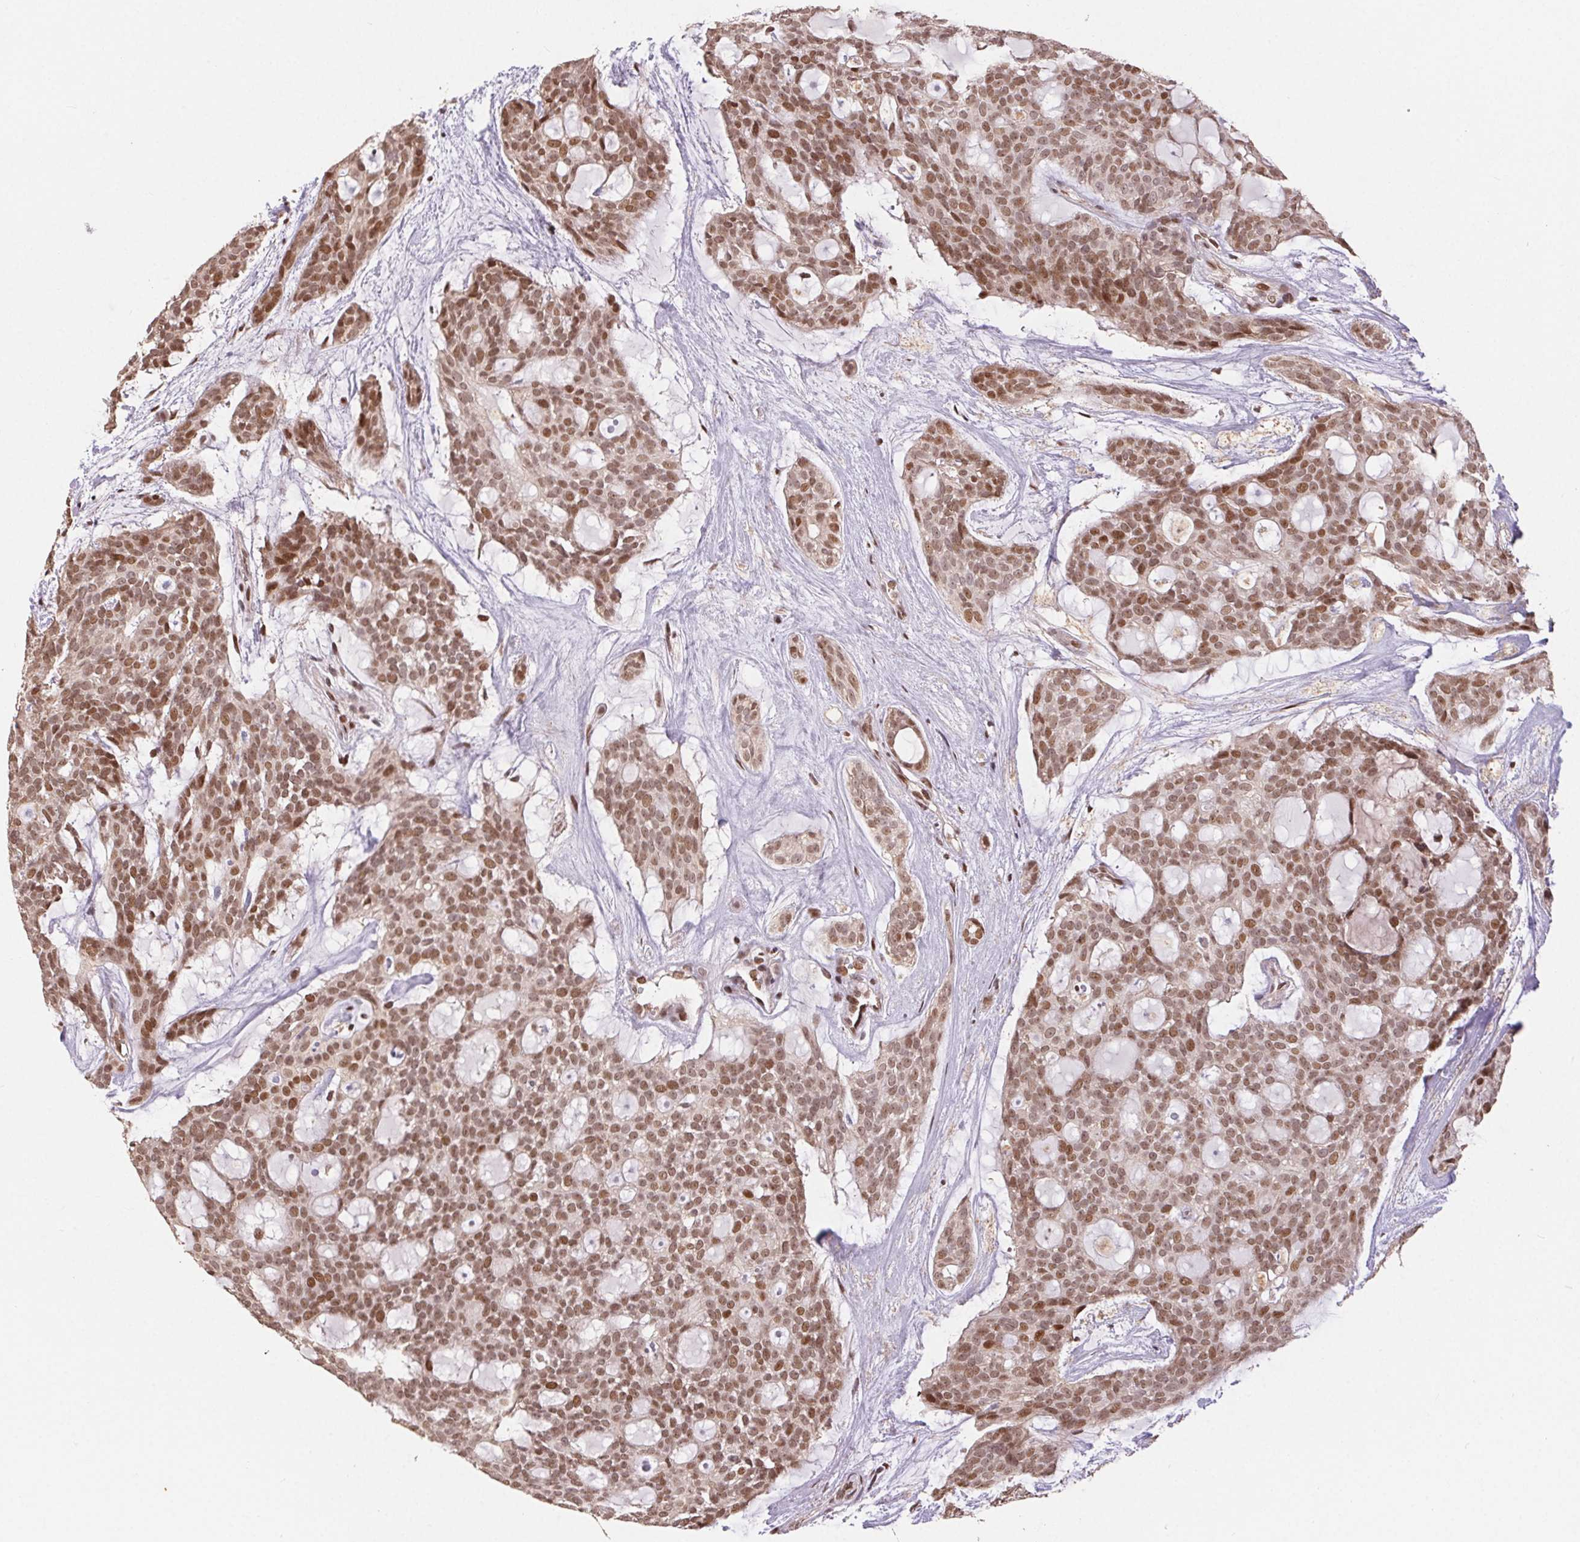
{"staining": {"intensity": "moderate", "quantity": ">75%", "location": "nuclear"}, "tissue": "head and neck cancer", "cell_type": "Tumor cells", "image_type": "cancer", "snomed": [{"axis": "morphology", "description": "Adenocarcinoma, NOS"}, {"axis": "topography", "description": "Head-Neck"}], "caption": "This is an image of IHC staining of adenocarcinoma (head and neck), which shows moderate expression in the nuclear of tumor cells.", "gene": "MAPKAPK2", "patient": {"sex": "male", "age": 66}}